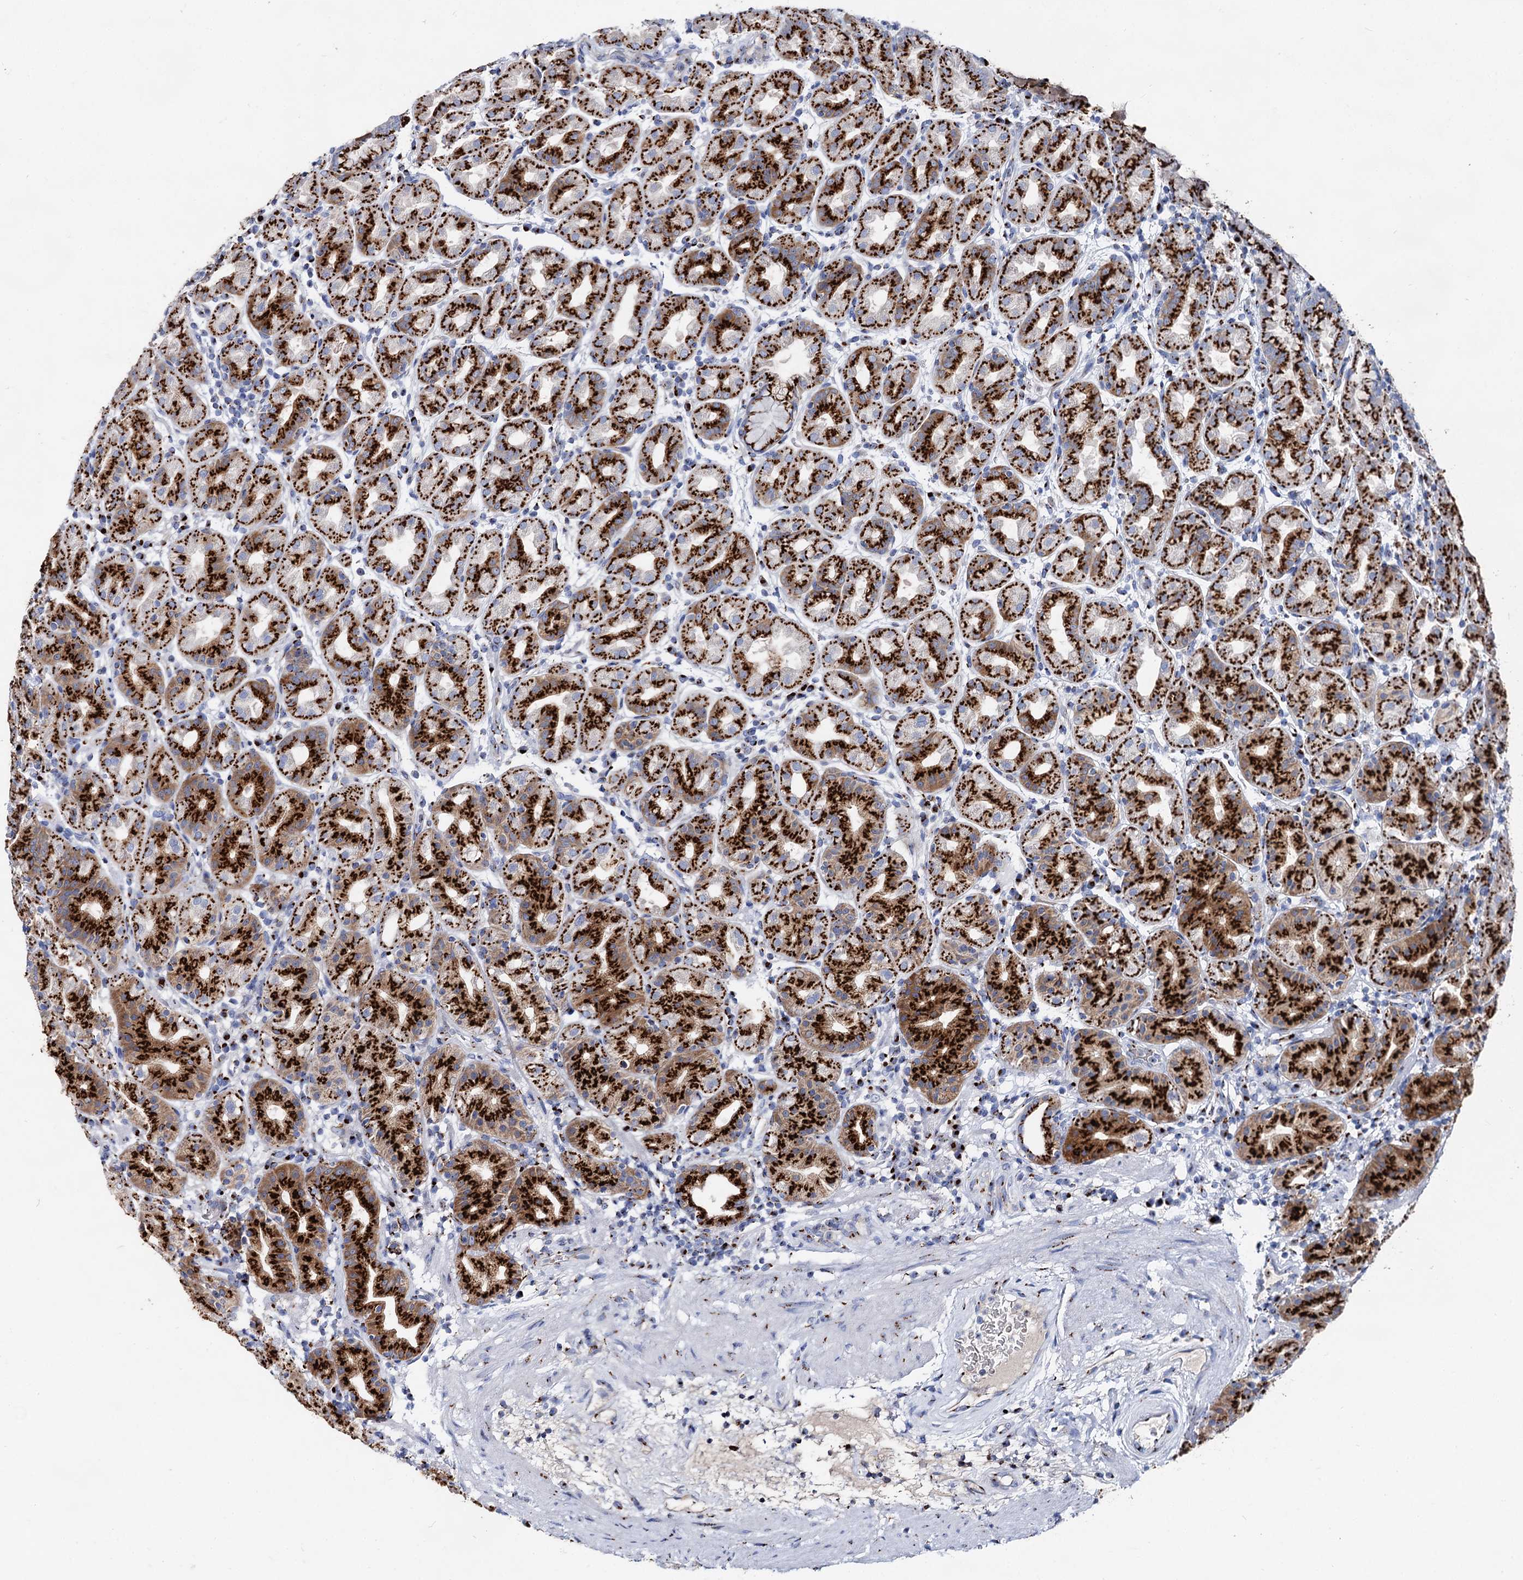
{"staining": {"intensity": "strong", "quantity": ">75%", "location": "cytoplasmic/membranous"}, "tissue": "stomach", "cell_type": "Glandular cells", "image_type": "normal", "snomed": [{"axis": "morphology", "description": "Normal tissue, NOS"}, {"axis": "topography", "description": "Stomach"}], "caption": "Immunohistochemistry (IHC) of benign stomach reveals high levels of strong cytoplasmic/membranous expression in about >75% of glandular cells. (DAB IHC with brightfield microscopy, high magnification).", "gene": "TM9SF3", "patient": {"sex": "female", "age": 79}}